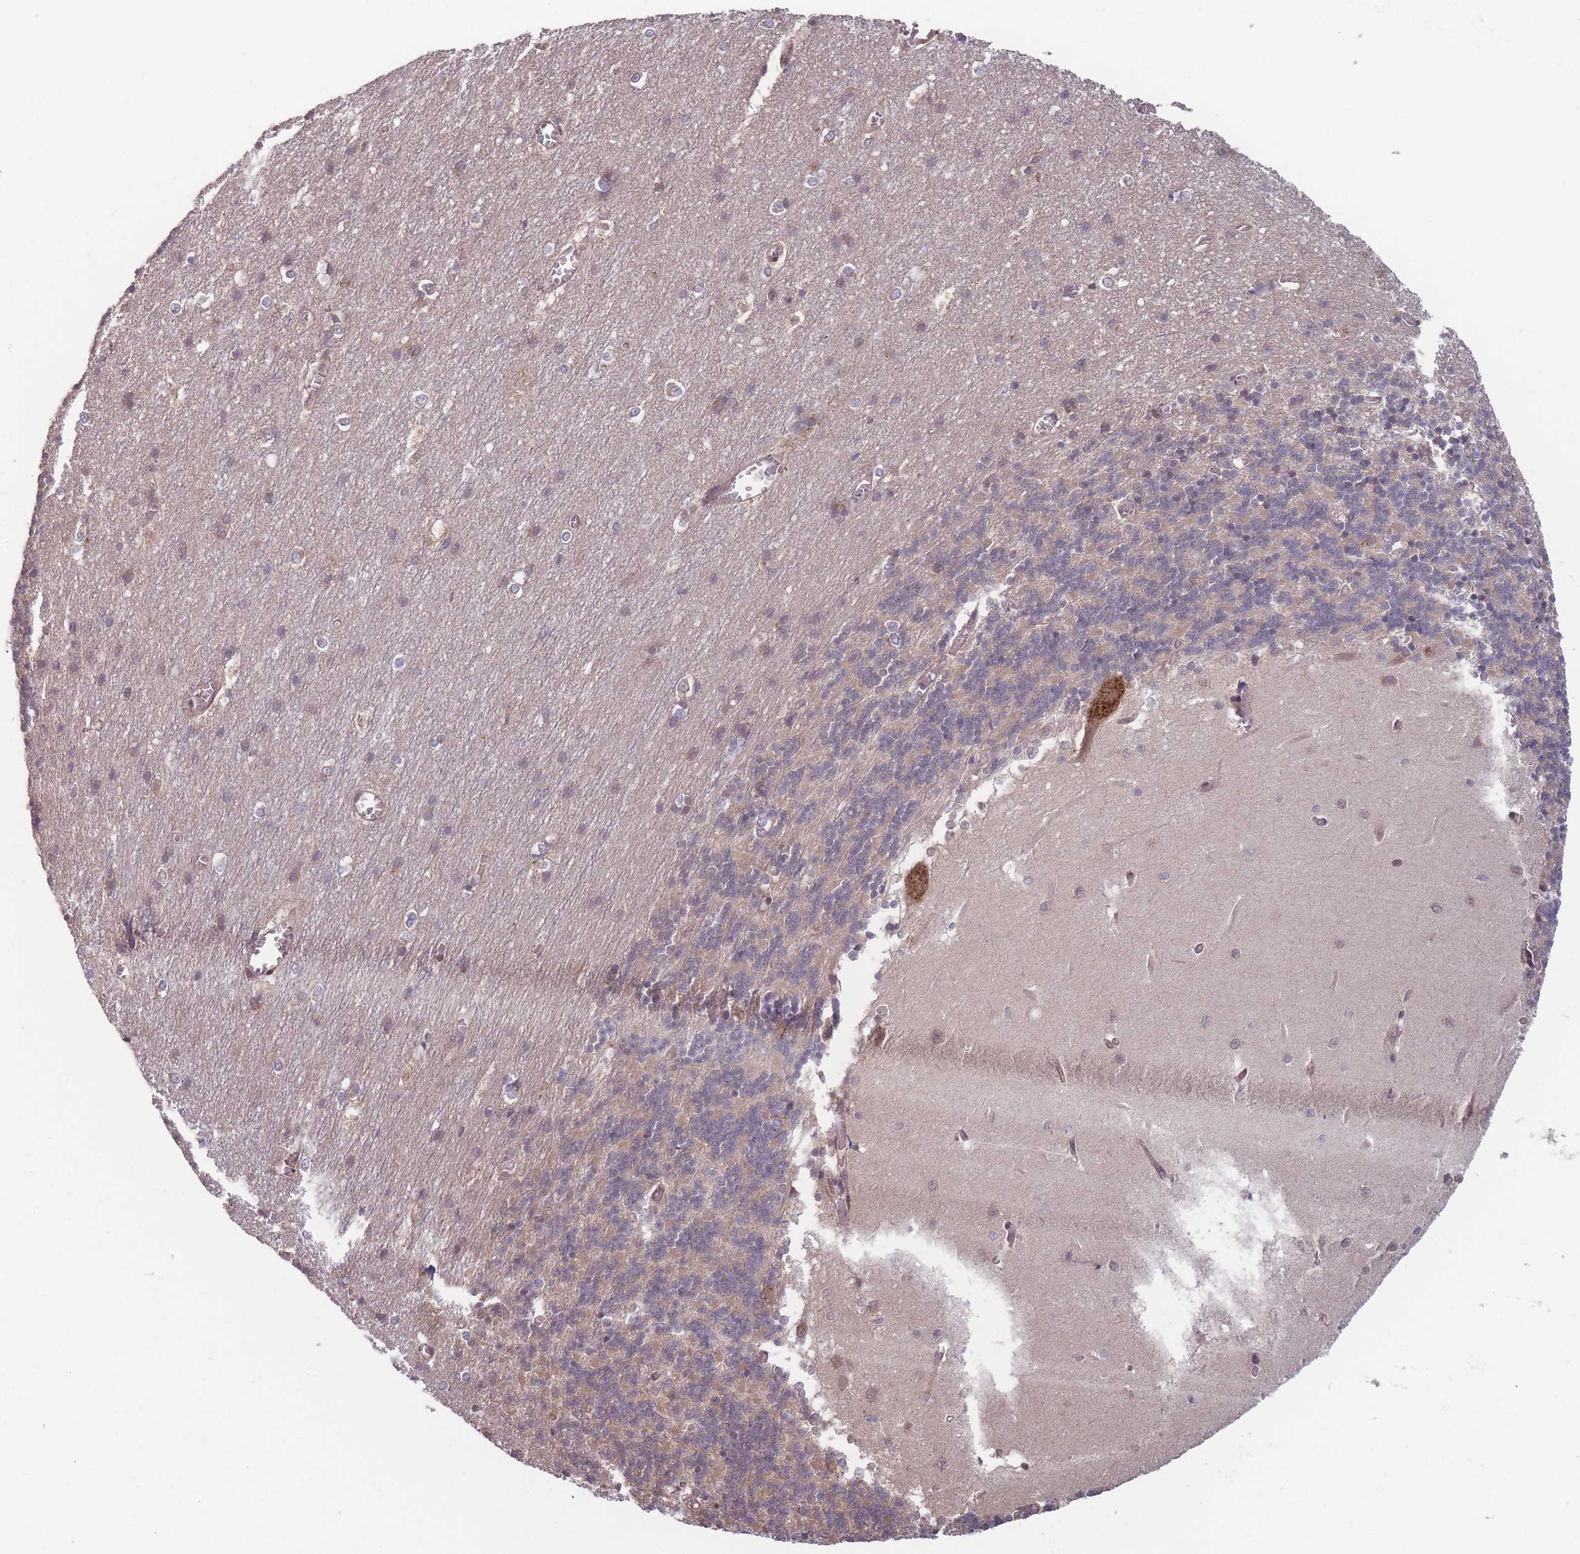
{"staining": {"intensity": "weak", "quantity": "<25%", "location": "cytoplasmic/membranous"}, "tissue": "cerebellum", "cell_type": "Cells in granular layer", "image_type": "normal", "snomed": [{"axis": "morphology", "description": "Normal tissue, NOS"}, {"axis": "topography", "description": "Cerebellum"}], "caption": "This is an immunohistochemistry (IHC) micrograph of normal cerebellum. There is no positivity in cells in granular layer.", "gene": "RPS18", "patient": {"sex": "male", "age": 37}}